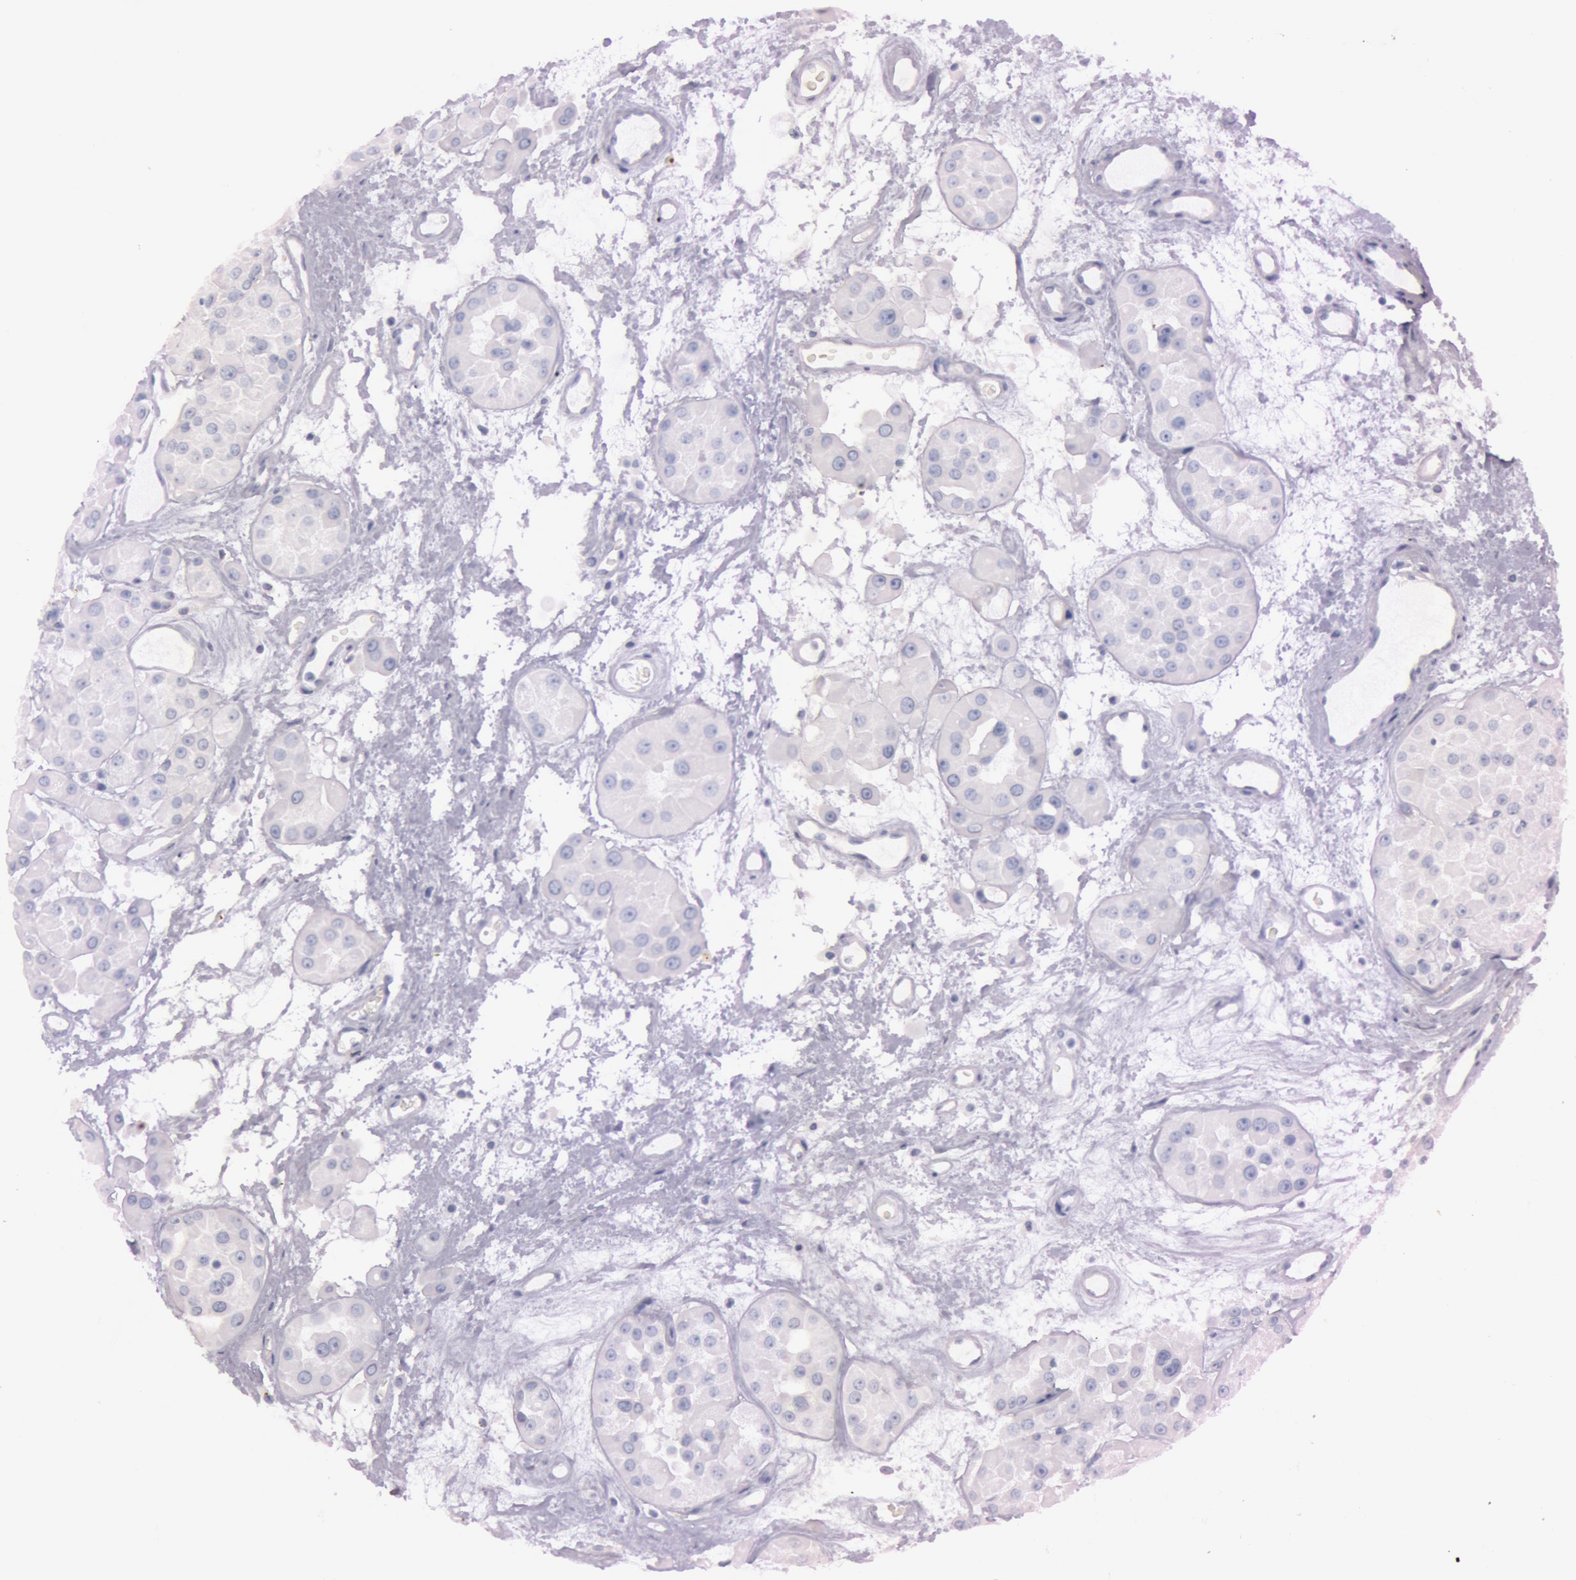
{"staining": {"intensity": "negative", "quantity": "none", "location": "none"}, "tissue": "renal cancer", "cell_type": "Tumor cells", "image_type": "cancer", "snomed": [{"axis": "morphology", "description": "Adenocarcinoma, uncertain malignant potential"}, {"axis": "topography", "description": "Kidney"}], "caption": "Immunohistochemistry (IHC) of human renal adenocarcinoma,  uncertain malignant potential demonstrates no staining in tumor cells. (Immunohistochemistry (IHC), brightfield microscopy, high magnification).", "gene": "S100A7", "patient": {"sex": "male", "age": 63}}